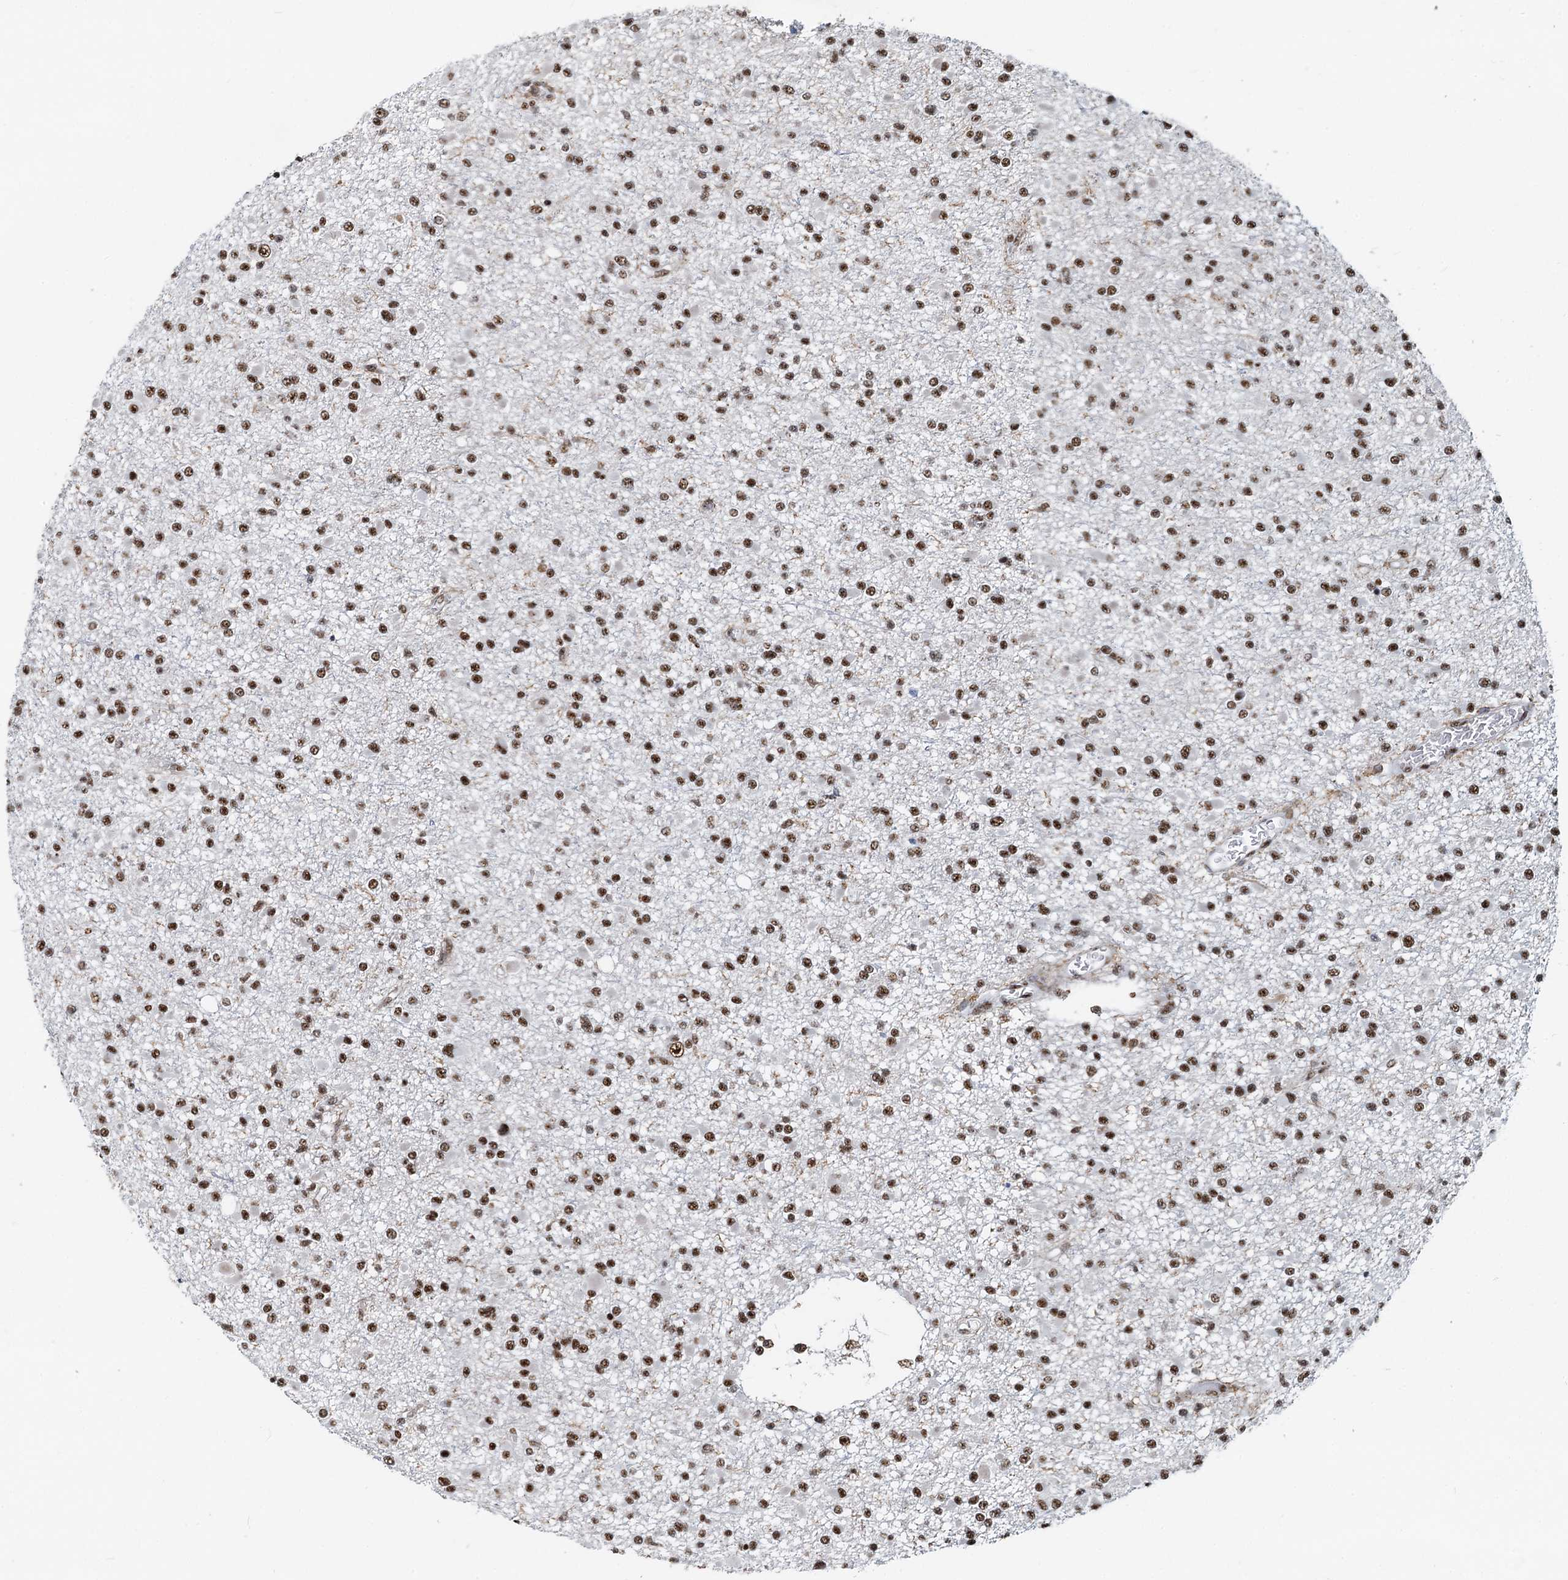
{"staining": {"intensity": "moderate", "quantity": ">75%", "location": "nuclear"}, "tissue": "glioma", "cell_type": "Tumor cells", "image_type": "cancer", "snomed": [{"axis": "morphology", "description": "Glioma, malignant, Low grade"}, {"axis": "topography", "description": "Brain"}], "caption": "Brown immunohistochemical staining in human malignant glioma (low-grade) displays moderate nuclear expression in approximately >75% of tumor cells.", "gene": "RBM26", "patient": {"sex": "female", "age": 22}}